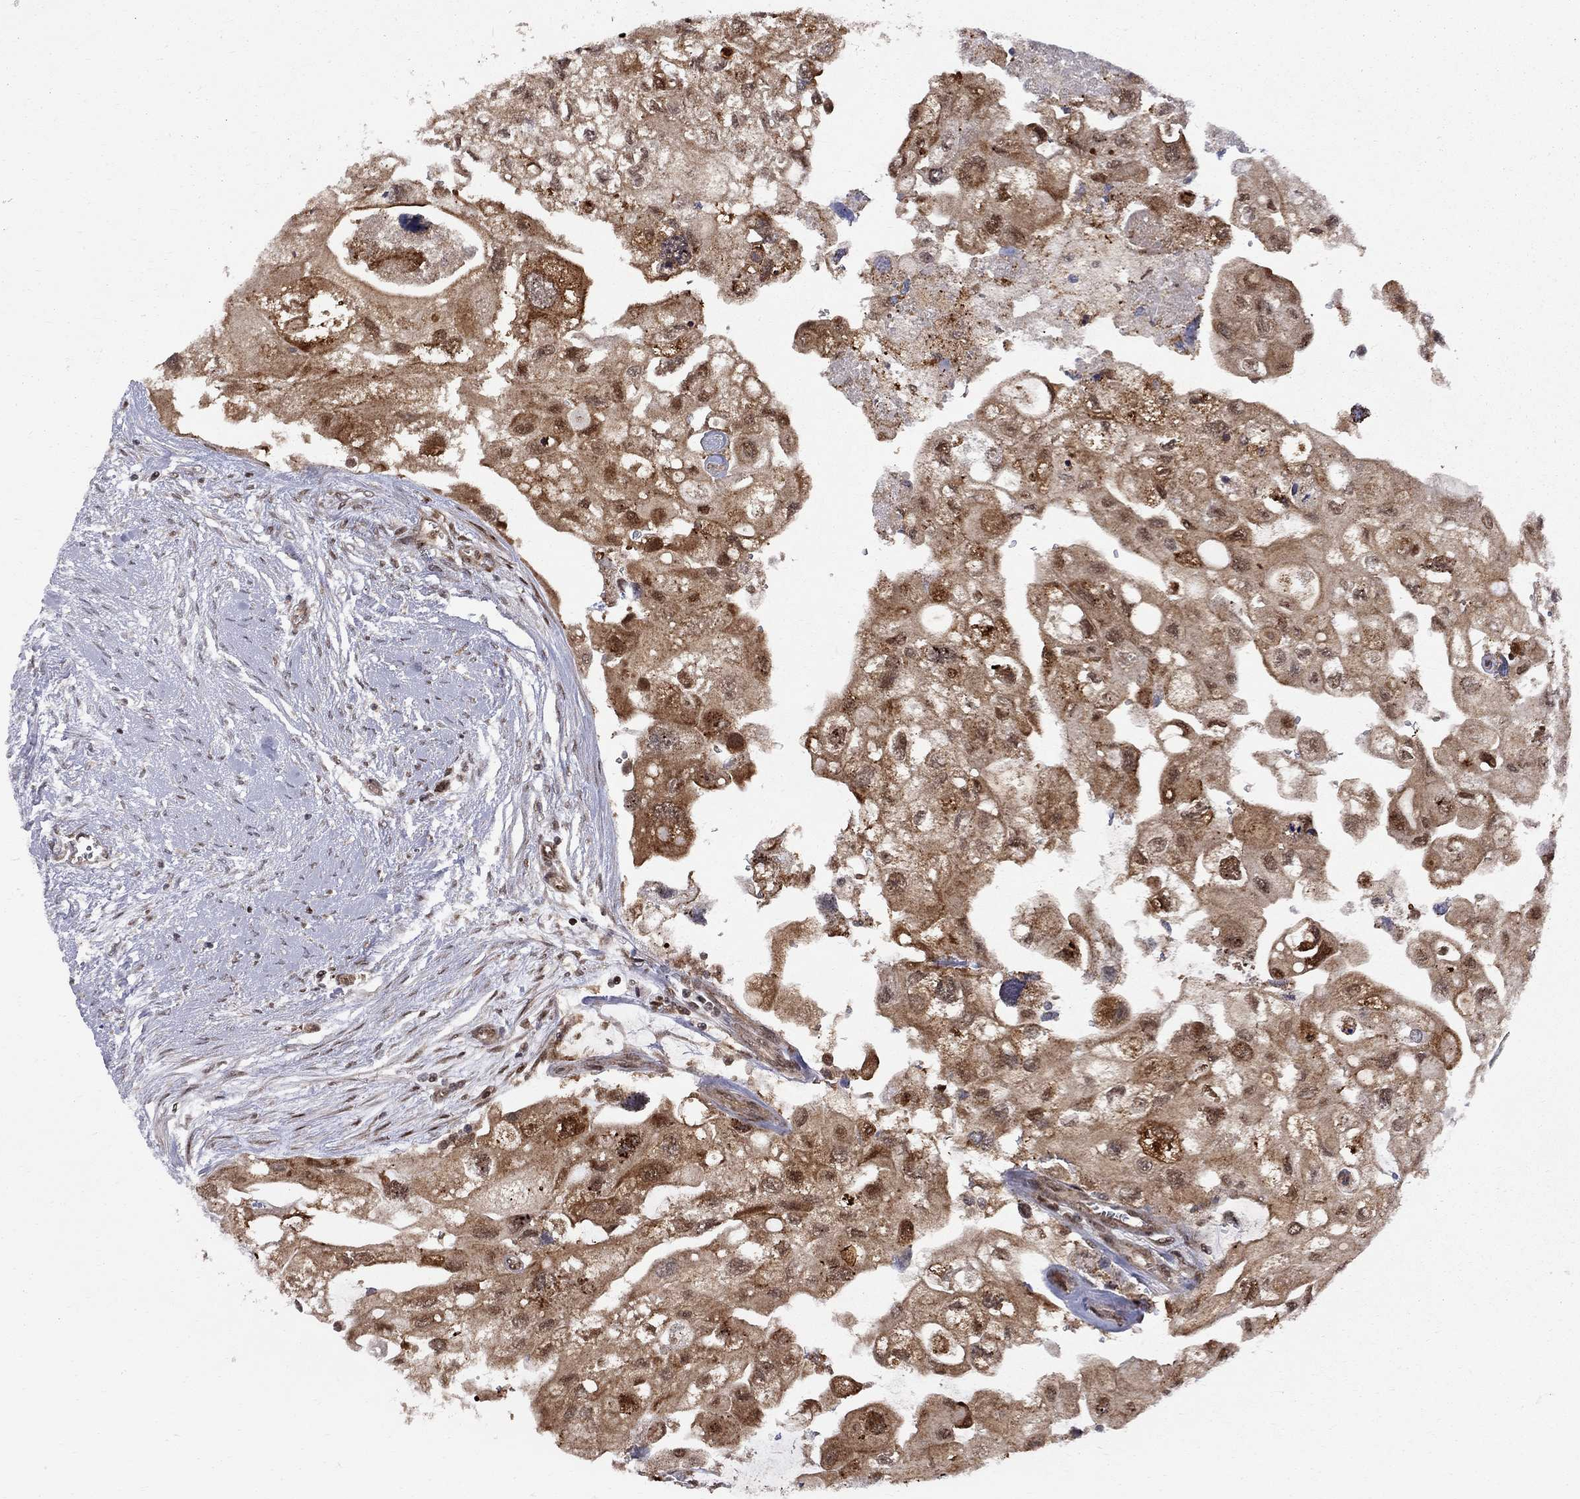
{"staining": {"intensity": "moderate", "quantity": ">75%", "location": "cytoplasmic/membranous,nuclear"}, "tissue": "urothelial cancer", "cell_type": "Tumor cells", "image_type": "cancer", "snomed": [{"axis": "morphology", "description": "Urothelial carcinoma, High grade"}, {"axis": "topography", "description": "Urinary bladder"}], "caption": "This photomicrograph displays immunohistochemistry staining of human urothelial cancer, with medium moderate cytoplasmic/membranous and nuclear positivity in approximately >75% of tumor cells.", "gene": "ELOB", "patient": {"sex": "male", "age": 59}}